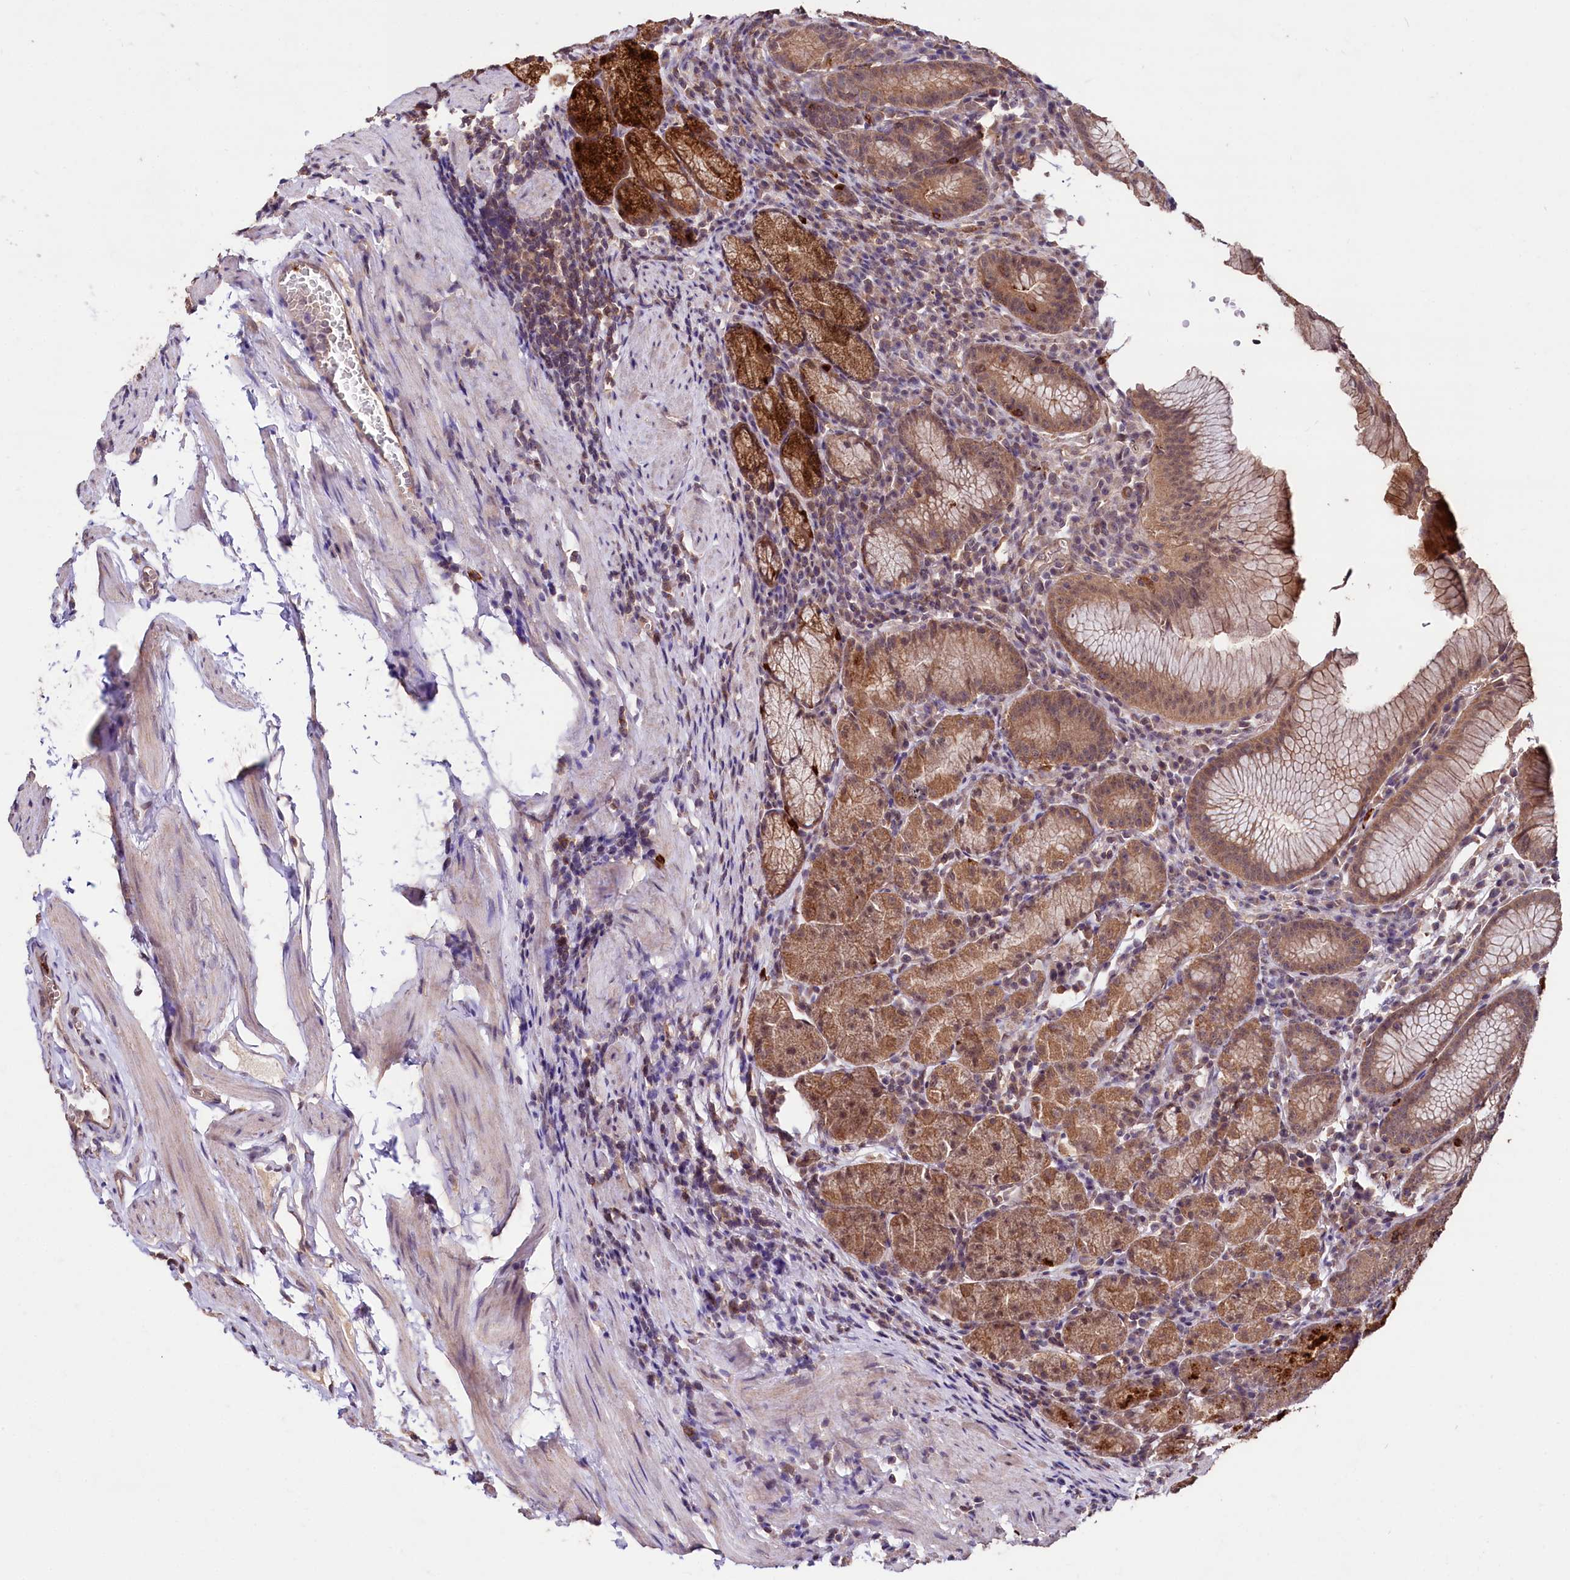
{"staining": {"intensity": "moderate", "quantity": ">75%", "location": "cytoplasmic/membranous"}, "tissue": "stomach", "cell_type": "Glandular cells", "image_type": "normal", "snomed": [{"axis": "morphology", "description": "Normal tissue, NOS"}, {"axis": "topography", "description": "Stomach"}], "caption": "DAB immunohistochemical staining of benign stomach demonstrates moderate cytoplasmic/membranous protein expression in about >75% of glandular cells.", "gene": "KLRB1", "patient": {"sex": "male", "age": 55}}